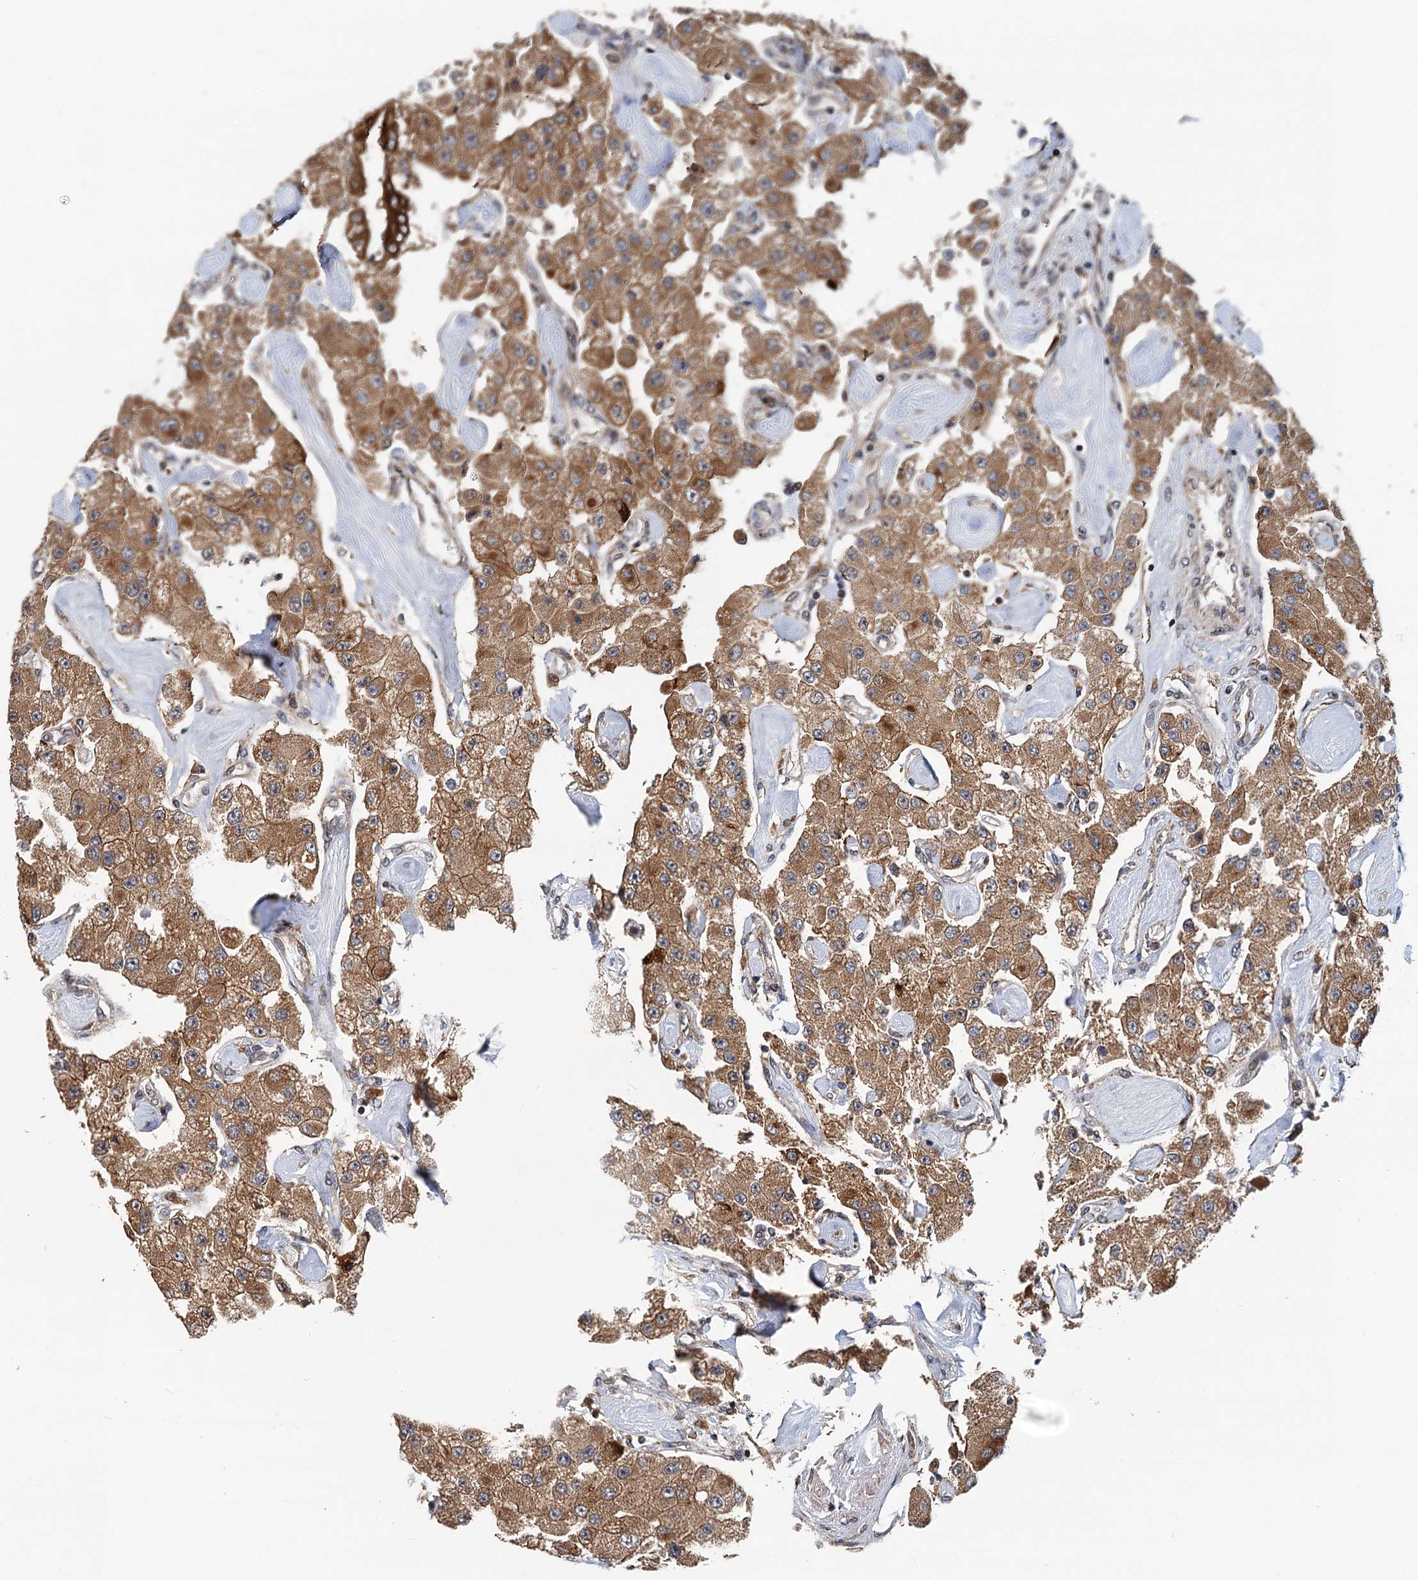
{"staining": {"intensity": "moderate", "quantity": ">75%", "location": "cytoplasmic/membranous"}, "tissue": "carcinoid", "cell_type": "Tumor cells", "image_type": "cancer", "snomed": [{"axis": "morphology", "description": "Carcinoid, malignant, NOS"}, {"axis": "topography", "description": "Pancreas"}], "caption": "Protein analysis of carcinoid (malignant) tissue reveals moderate cytoplasmic/membranous positivity in about >75% of tumor cells. Ihc stains the protein in brown and the nuclei are stained blue.", "gene": "LRRK2", "patient": {"sex": "male", "age": 41}}